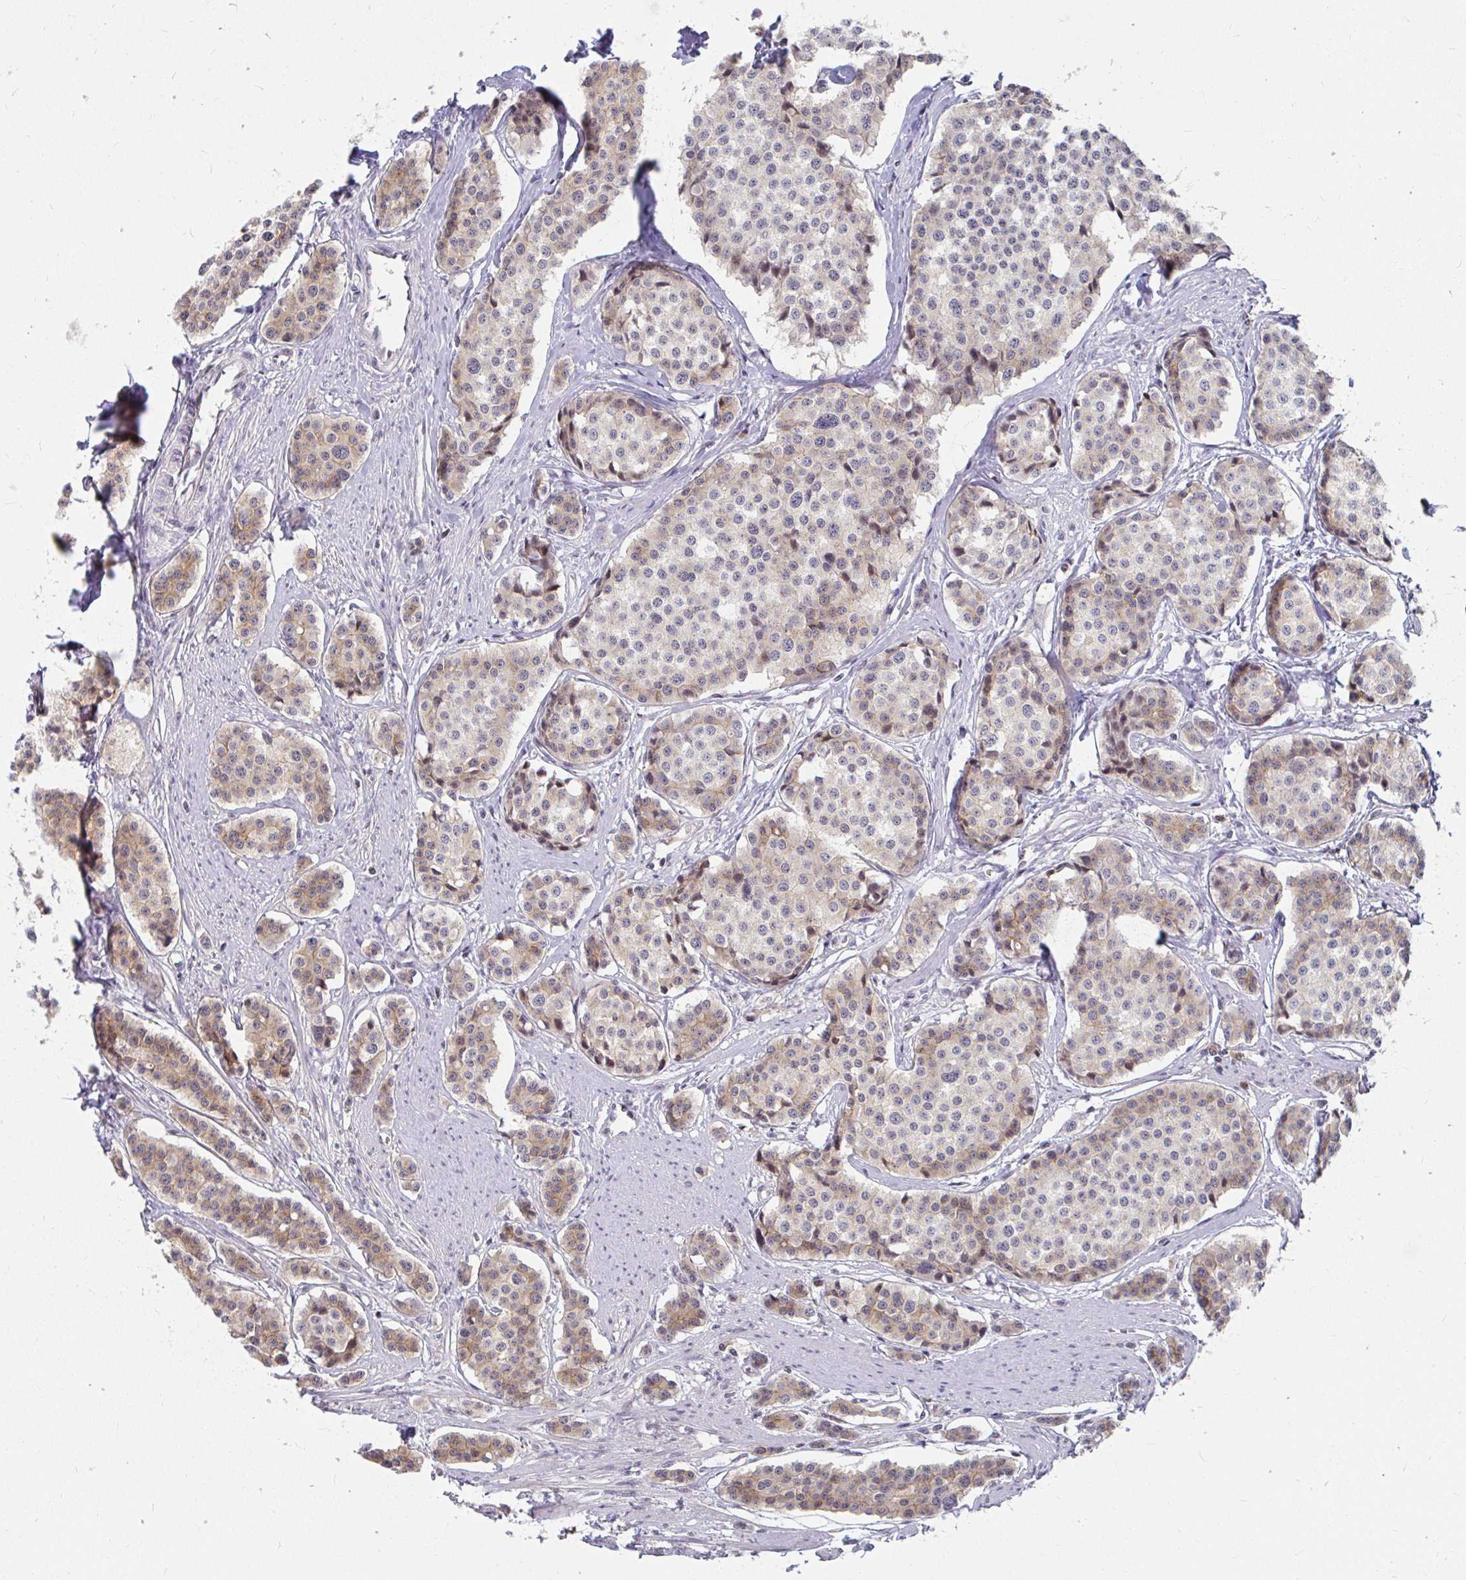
{"staining": {"intensity": "weak", "quantity": "25%-75%", "location": "cytoplasmic/membranous,nuclear"}, "tissue": "carcinoid", "cell_type": "Tumor cells", "image_type": "cancer", "snomed": [{"axis": "morphology", "description": "Carcinoid, malignant, NOS"}, {"axis": "topography", "description": "Small intestine"}], "caption": "Human carcinoid stained with a protein marker demonstrates weak staining in tumor cells.", "gene": "ANK3", "patient": {"sex": "male", "age": 60}}